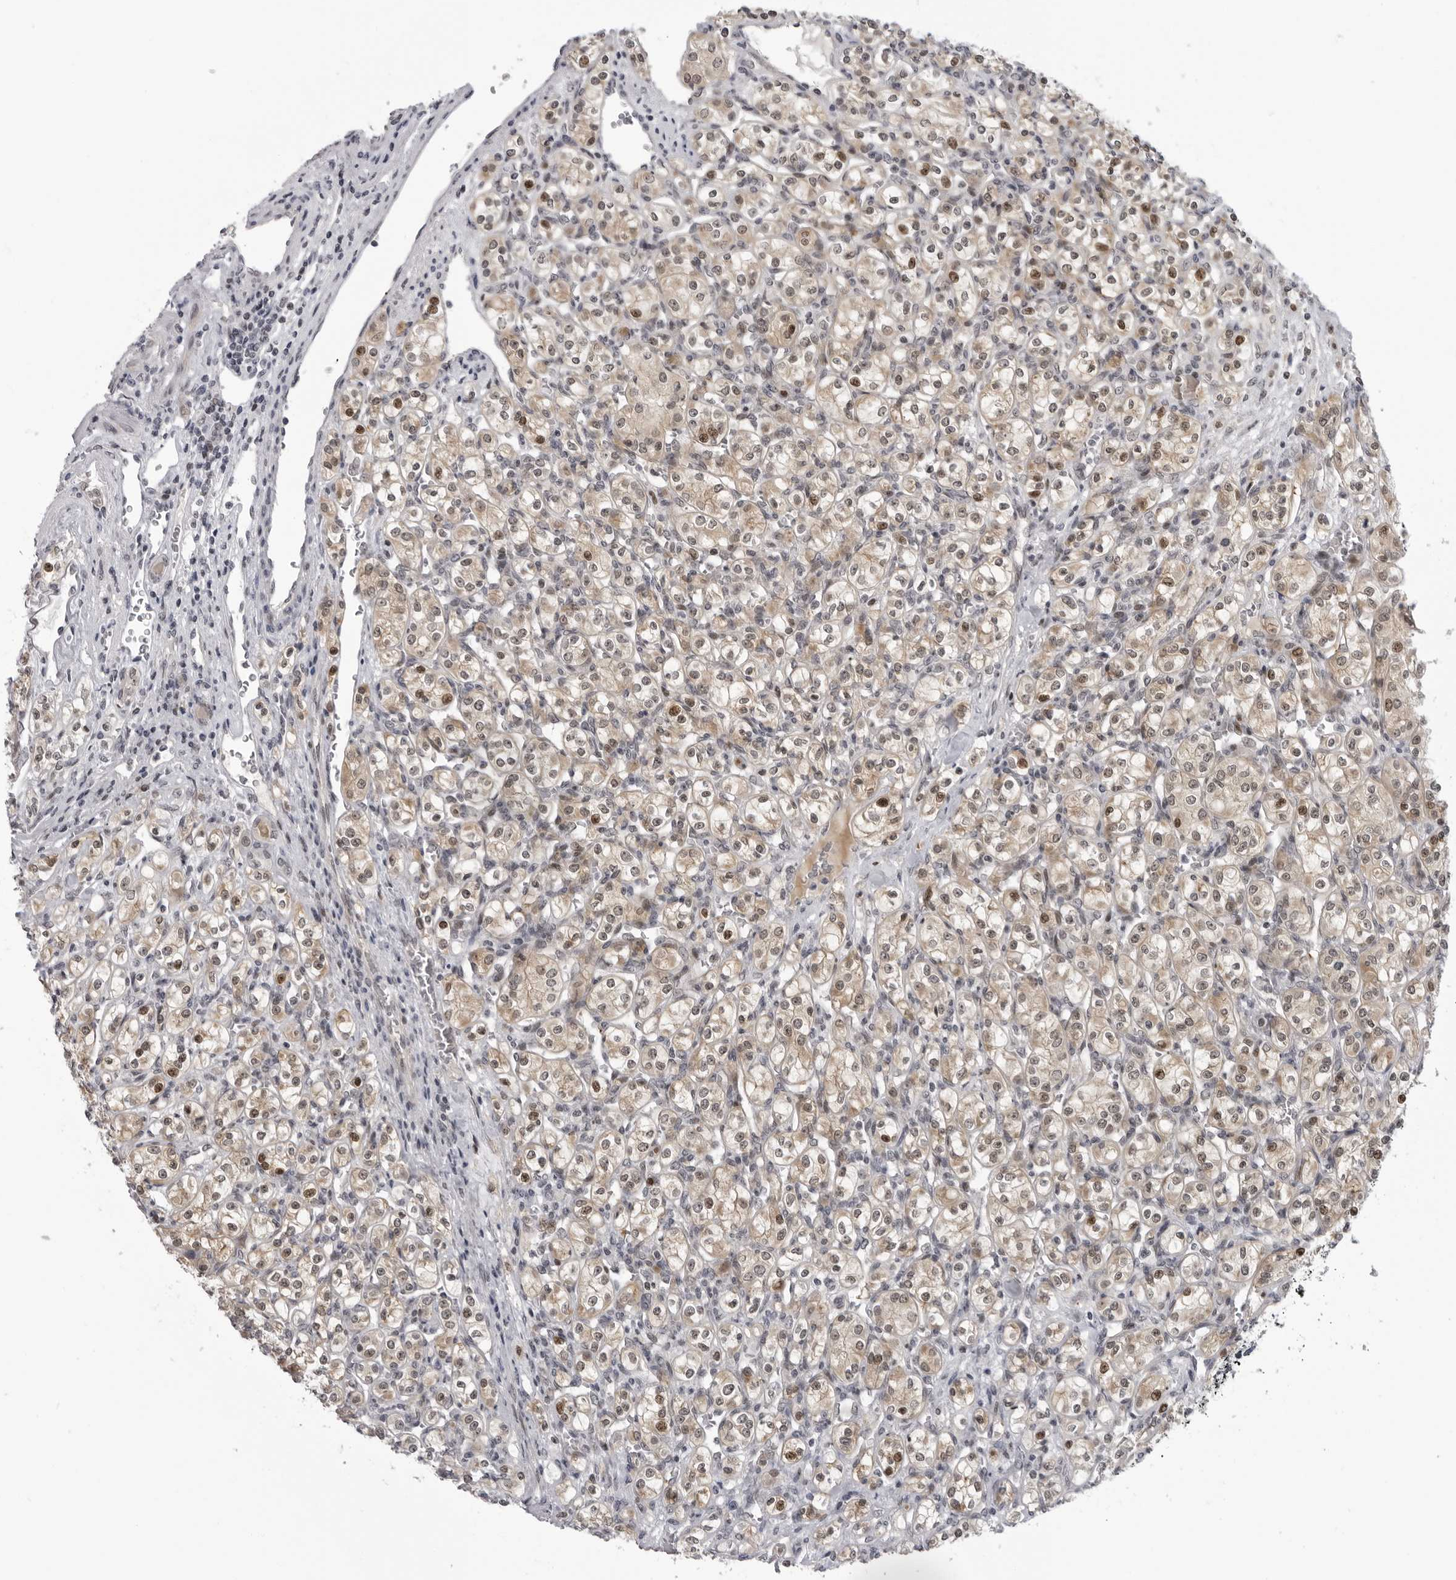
{"staining": {"intensity": "moderate", "quantity": "25%-75%", "location": "cytoplasmic/membranous,nuclear"}, "tissue": "renal cancer", "cell_type": "Tumor cells", "image_type": "cancer", "snomed": [{"axis": "morphology", "description": "Adenocarcinoma, NOS"}, {"axis": "topography", "description": "Kidney"}], "caption": "There is medium levels of moderate cytoplasmic/membranous and nuclear positivity in tumor cells of adenocarcinoma (renal), as demonstrated by immunohistochemical staining (brown color).", "gene": "ALPK2", "patient": {"sex": "male", "age": 77}}